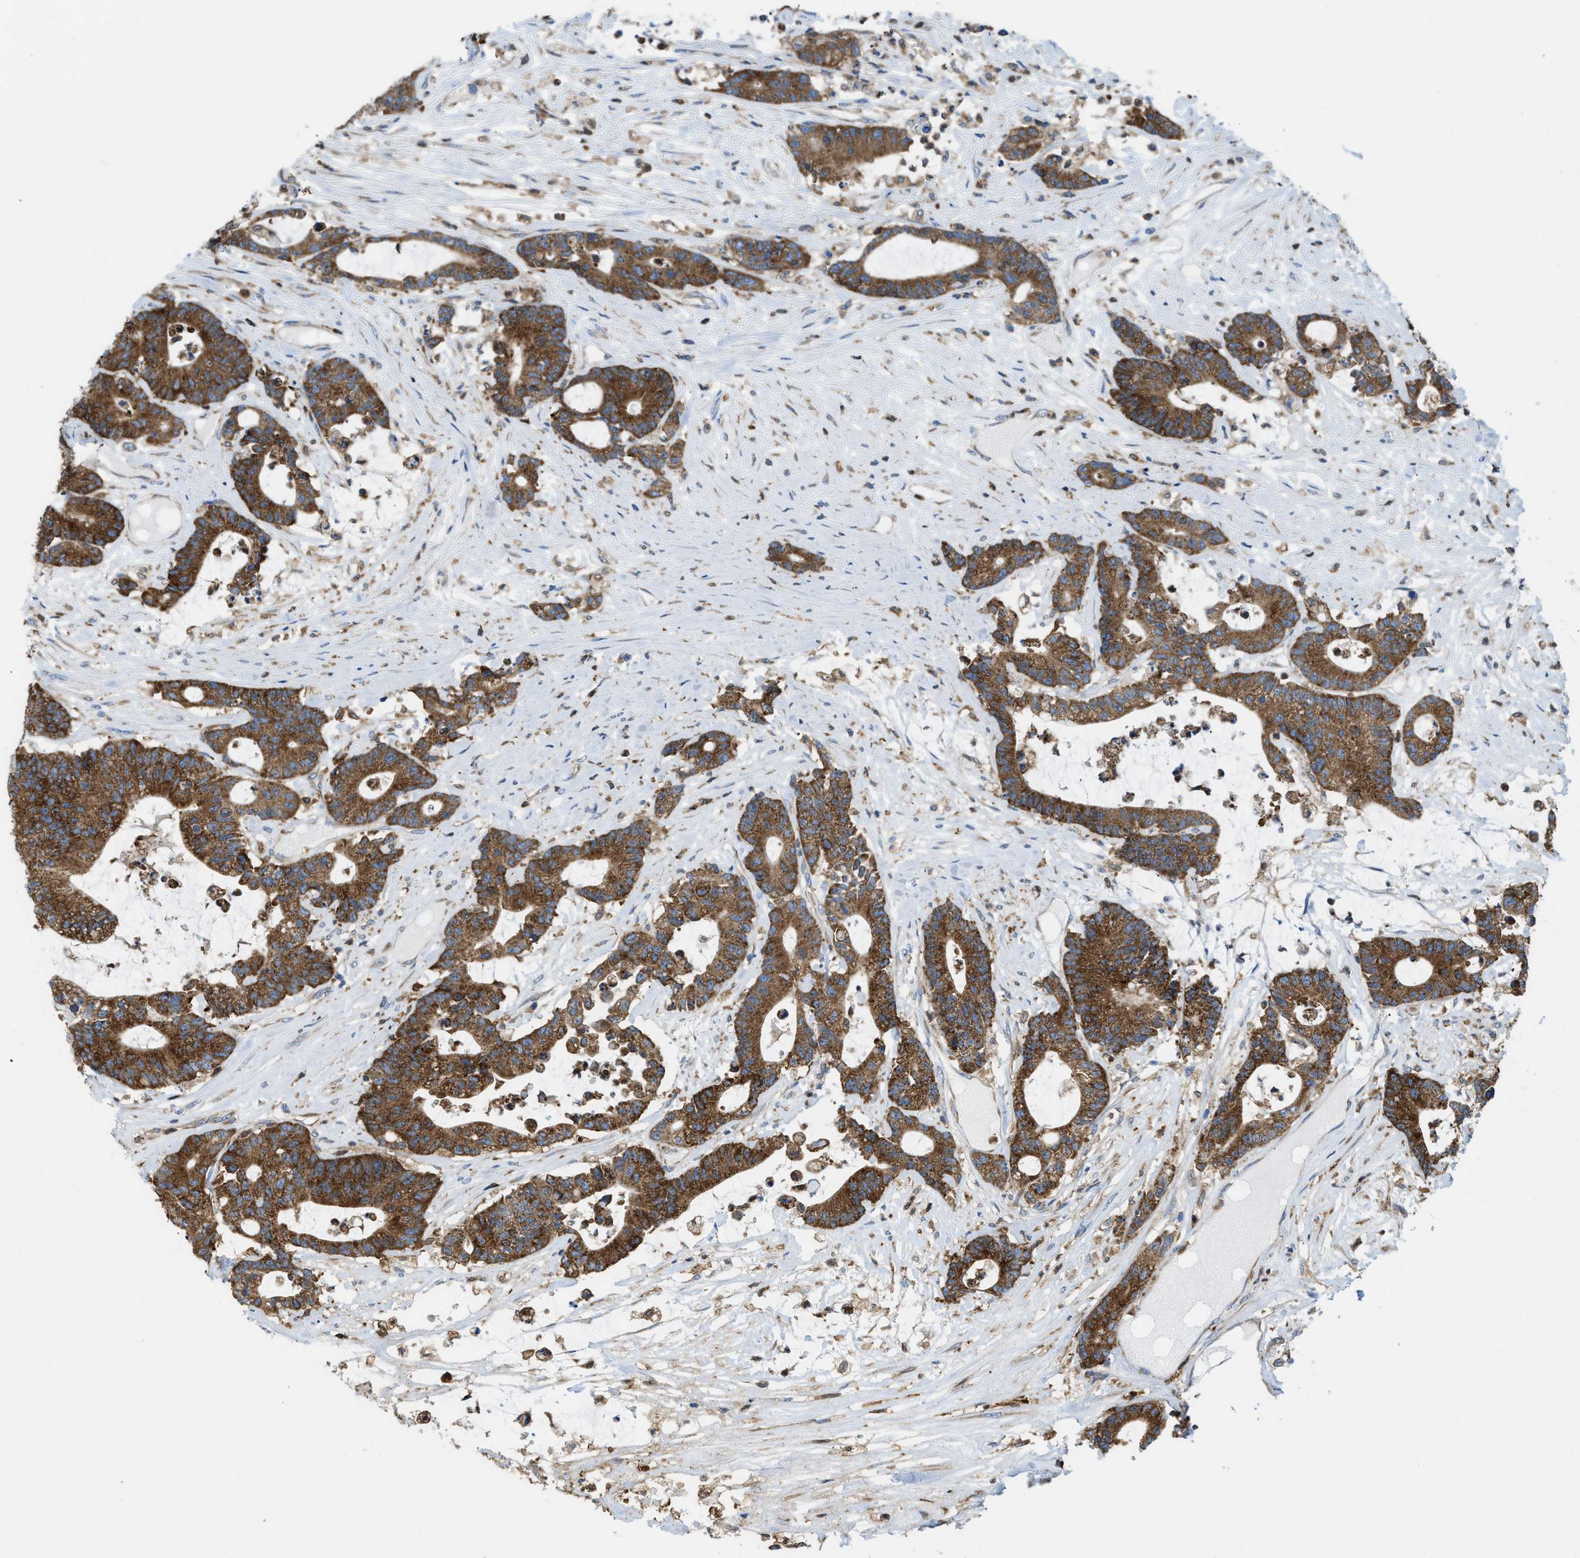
{"staining": {"intensity": "strong", "quantity": ">75%", "location": "cytoplasmic/membranous"}, "tissue": "colorectal cancer", "cell_type": "Tumor cells", "image_type": "cancer", "snomed": [{"axis": "morphology", "description": "Adenocarcinoma, NOS"}, {"axis": "topography", "description": "Colon"}], "caption": "Protein staining of adenocarcinoma (colorectal) tissue demonstrates strong cytoplasmic/membranous positivity in about >75% of tumor cells. Using DAB (brown) and hematoxylin (blue) stains, captured at high magnification using brightfield microscopy.", "gene": "GPAT4", "patient": {"sex": "female", "age": 84}}